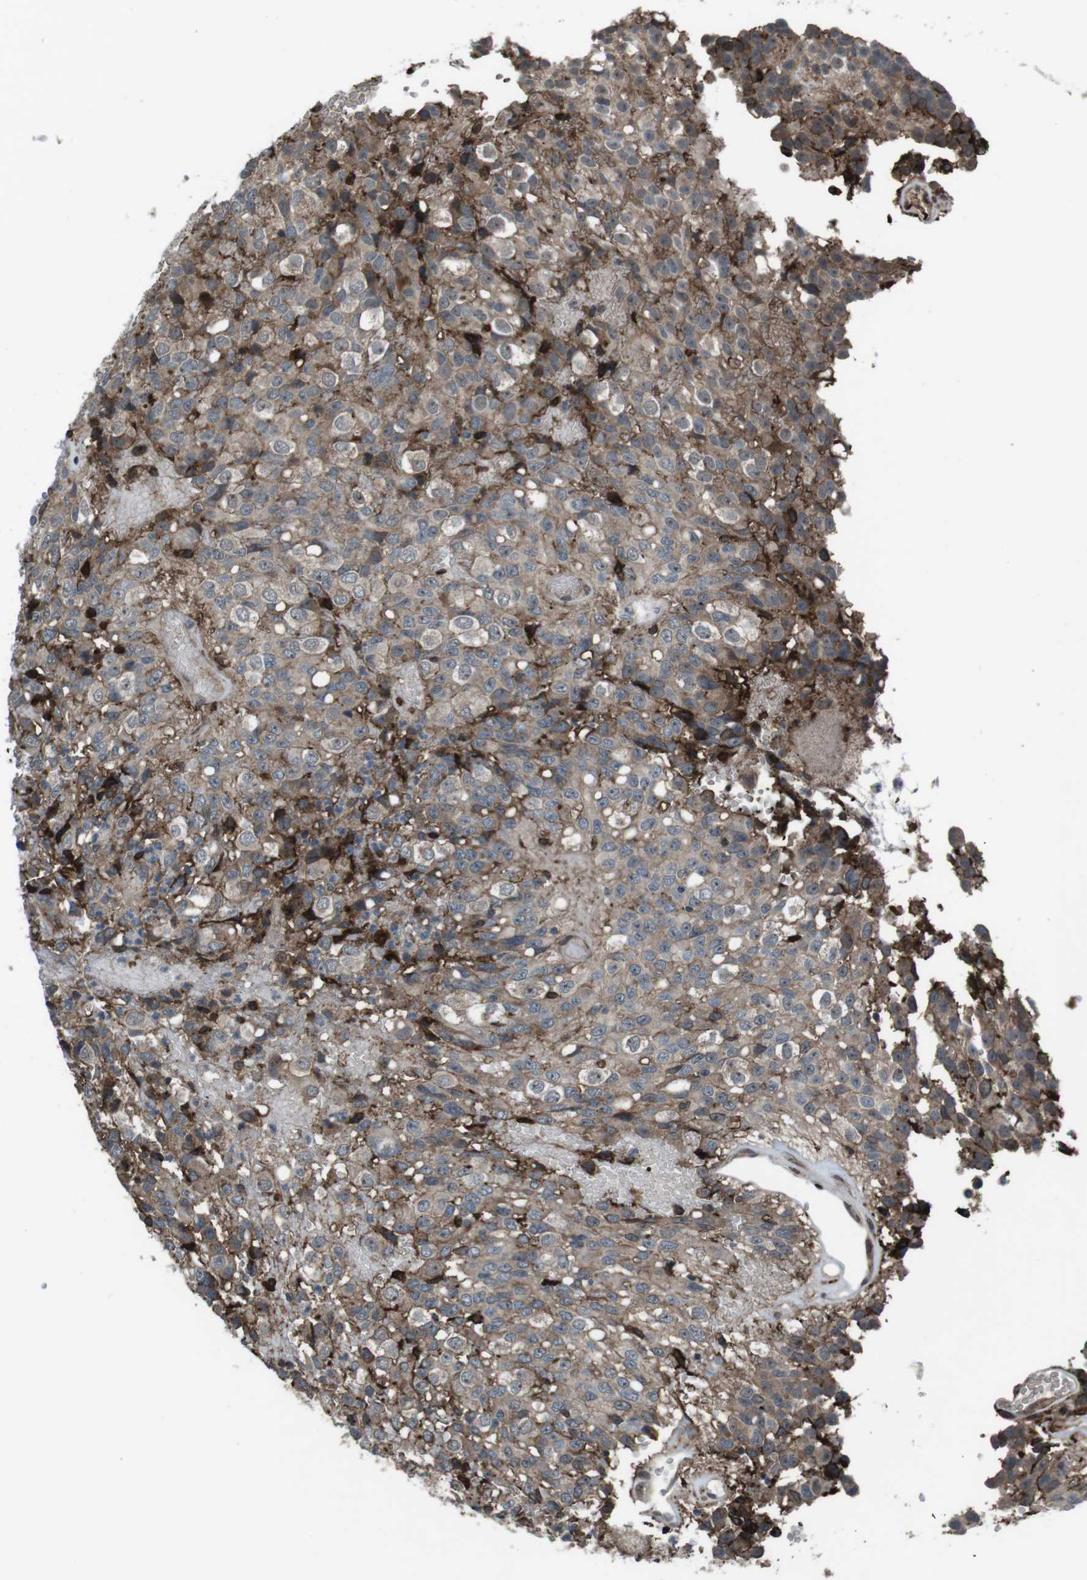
{"staining": {"intensity": "moderate", "quantity": "25%-75%", "location": "cytoplasmic/membranous"}, "tissue": "glioma", "cell_type": "Tumor cells", "image_type": "cancer", "snomed": [{"axis": "morphology", "description": "Glioma, malignant, High grade"}, {"axis": "topography", "description": "Brain"}], "caption": "Malignant glioma (high-grade) tissue demonstrates moderate cytoplasmic/membranous positivity in approximately 25%-75% of tumor cells", "gene": "GDF10", "patient": {"sex": "male", "age": 32}}